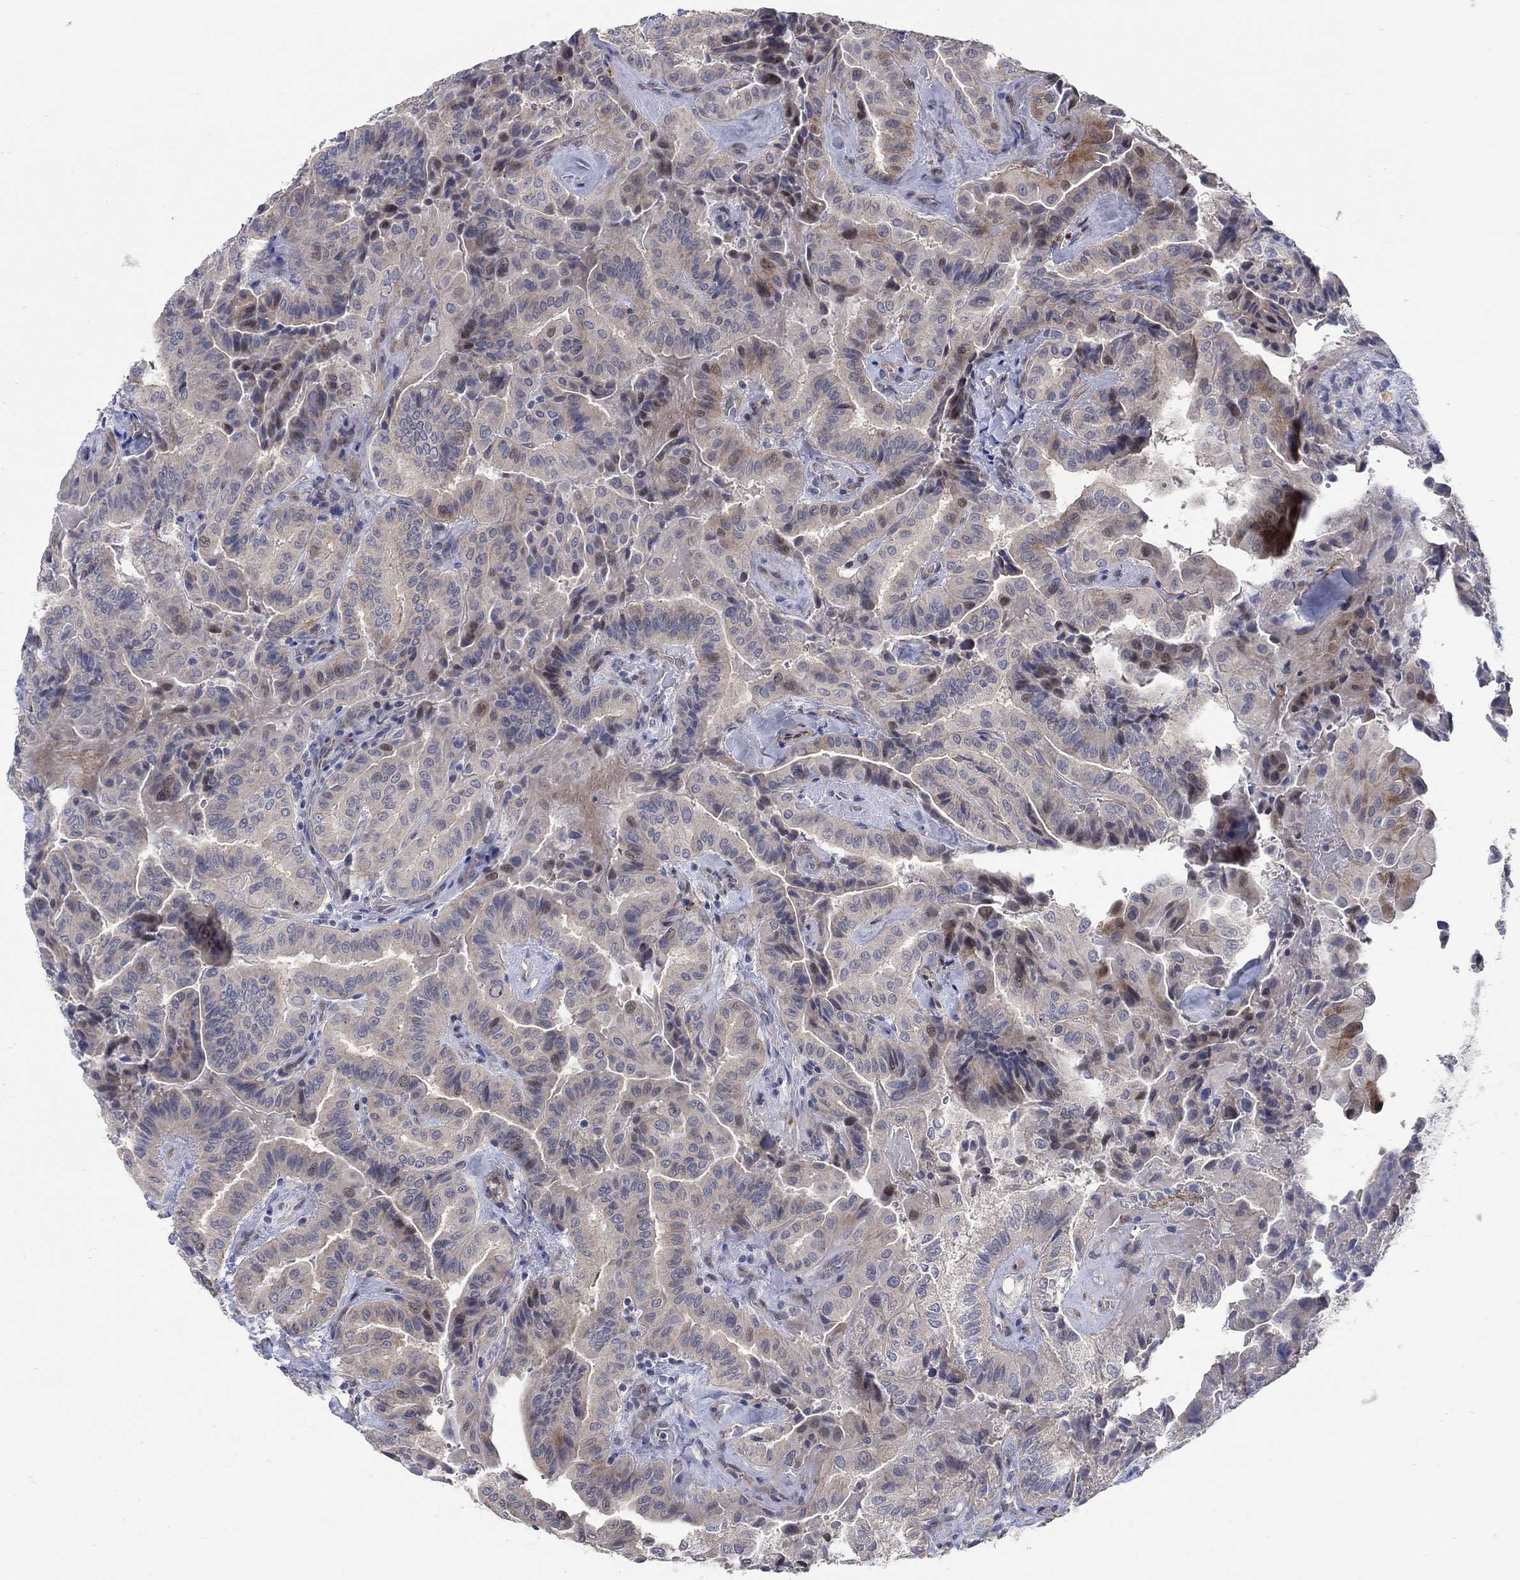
{"staining": {"intensity": "weak", "quantity": "<25%", "location": "cytoplasmic/membranous"}, "tissue": "thyroid cancer", "cell_type": "Tumor cells", "image_type": "cancer", "snomed": [{"axis": "morphology", "description": "Papillary adenocarcinoma, NOS"}, {"axis": "topography", "description": "Thyroid gland"}], "caption": "The immunohistochemistry (IHC) histopathology image has no significant expression in tumor cells of thyroid papillary adenocarcinoma tissue. (DAB (3,3'-diaminobenzidine) IHC visualized using brightfield microscopy, high magnification).", "gene": "SCN7A", "patient": {"sex": "female", "age": 68}}